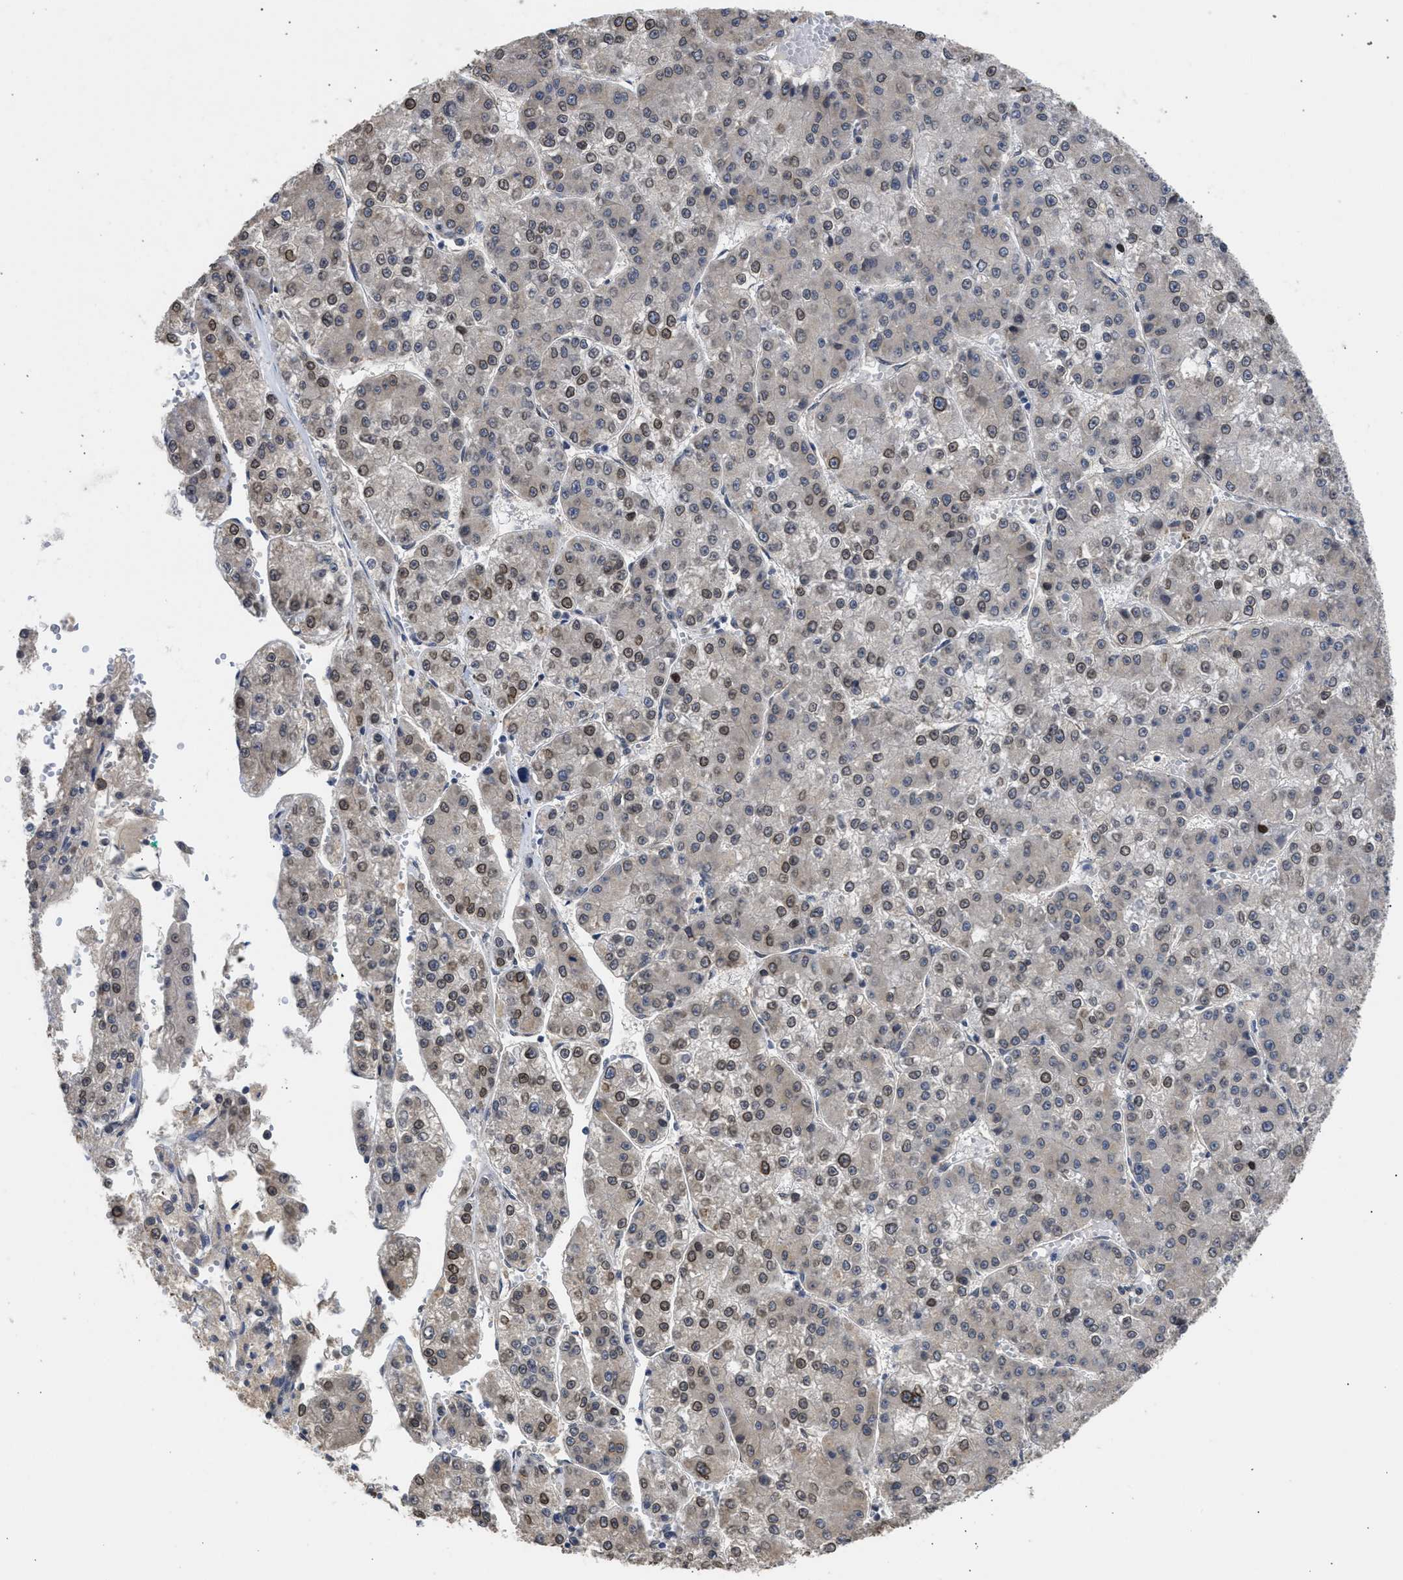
{"staining": {"intensity": "moderate", "quantity": "25%-75%", "location": "nuclear"}, "tissue": "liver cancer", "cell_type": "Tumor cells", "image_type": "cancer", "snomed": [{"axis": "morphology", "description": "Carcinoma, Hepatocellular, NOS"}, {"axis": "topography", "description": "Liver"}], "caption": "A high-resolution histopathology image shows immunohistochemistry staining of liver hepatocellular carcinoma, which shows moderate nuclear expression in approximately 25%-75% of tumor cells.", "gene": "DNAJC1", "patient": {"sex": "female", "age": 73}}